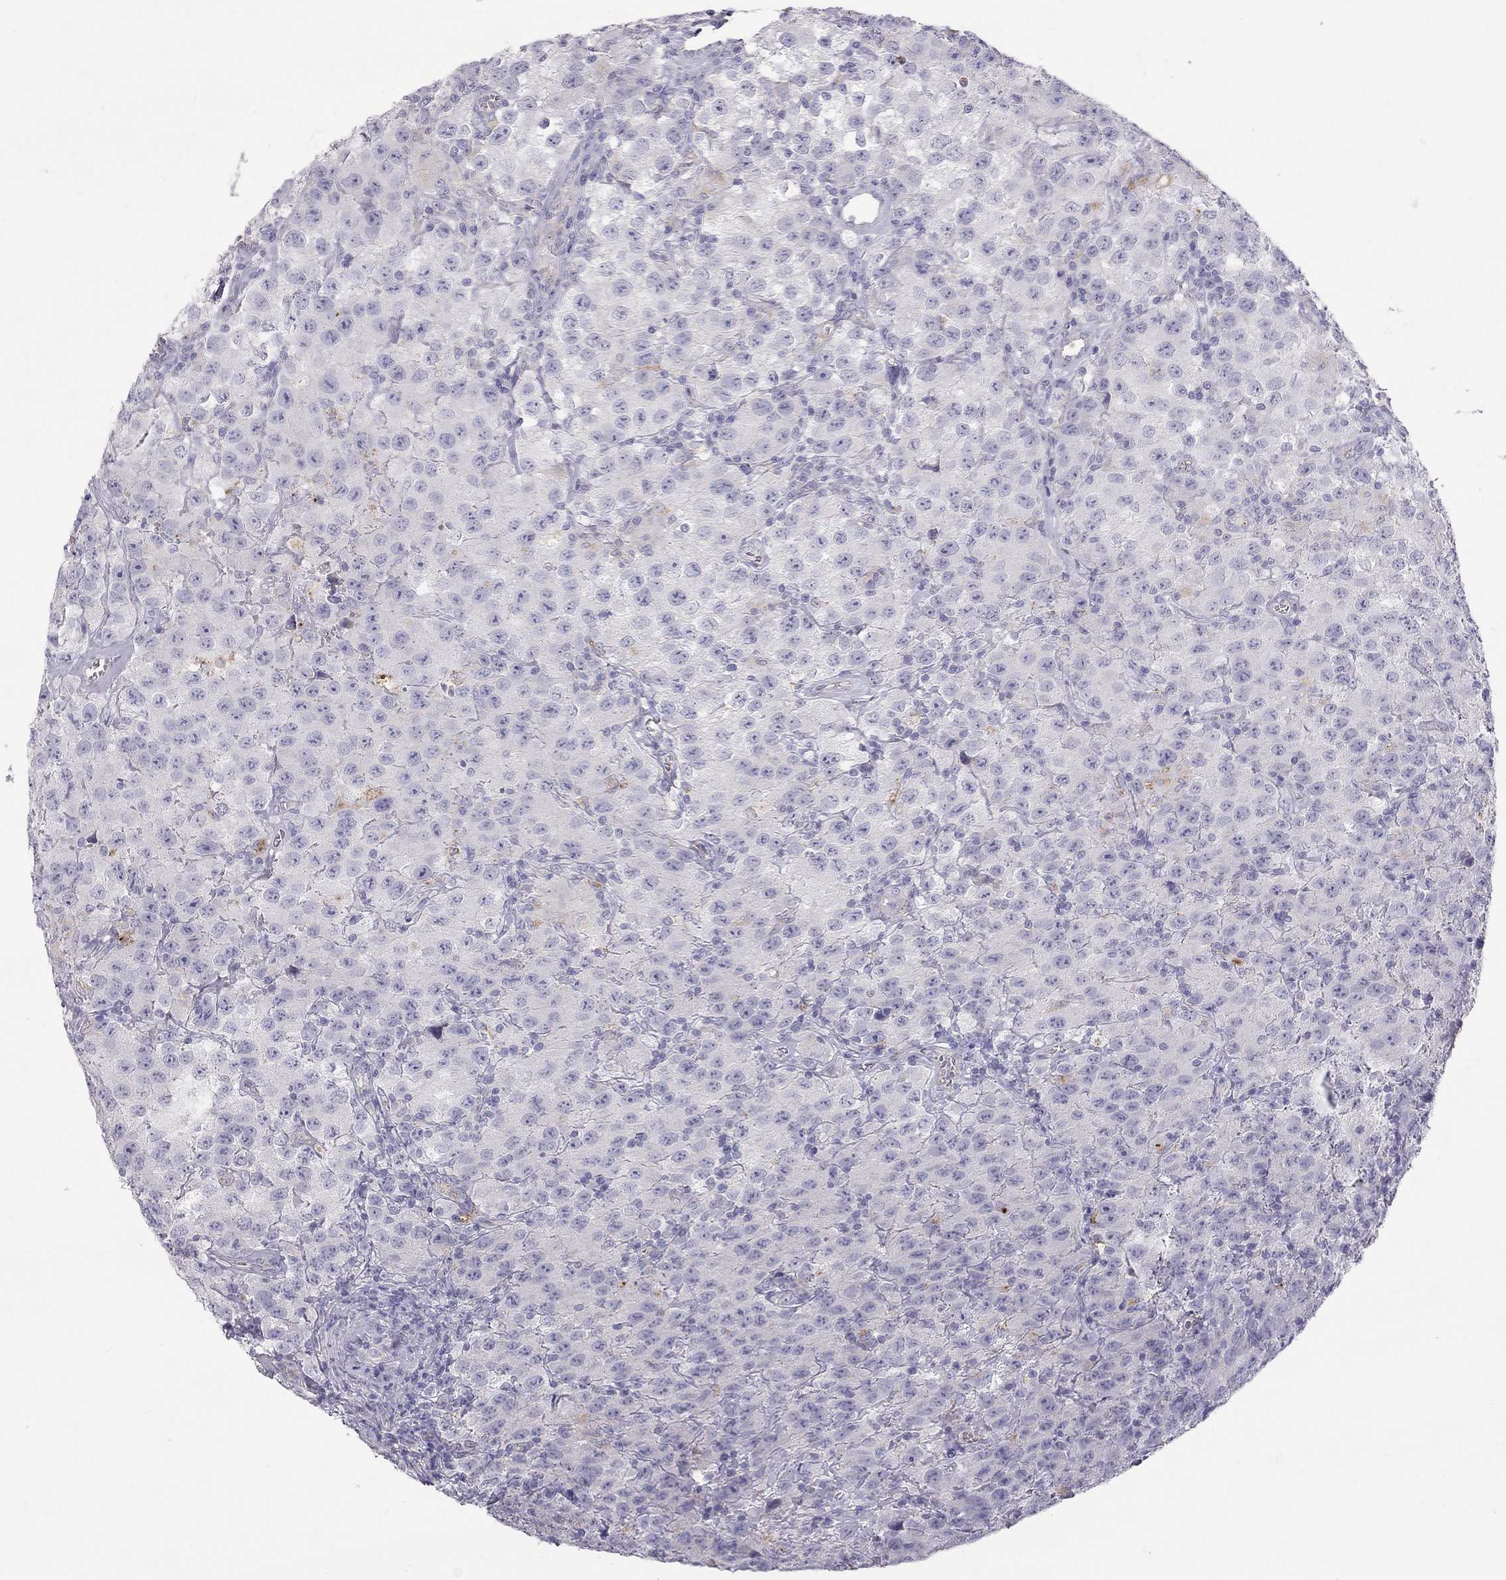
{"staining": {"intensity": "negative", "quantity": "none", "location": "none"}, "tissue": "testis cancer", "cell_type": "Tumor cells", "image_type": "cancer", "snomed": [{"axis": "morphology", "description": "Seminoma, NOS"}, {"axis": "topography", "description": "Testis"}], "caption": "A histopathology image of human testis cancer is negative for staining in tumor cells. The staining was performed using DAB (3,3'-diaminobenzidine) to visualize the protein expression in brown, while the nuclei were stained in blue with hematoxylin (Magnification: 20x).", "gene": "TDRD6", "patient": {"sex": "male", "age": 52}}